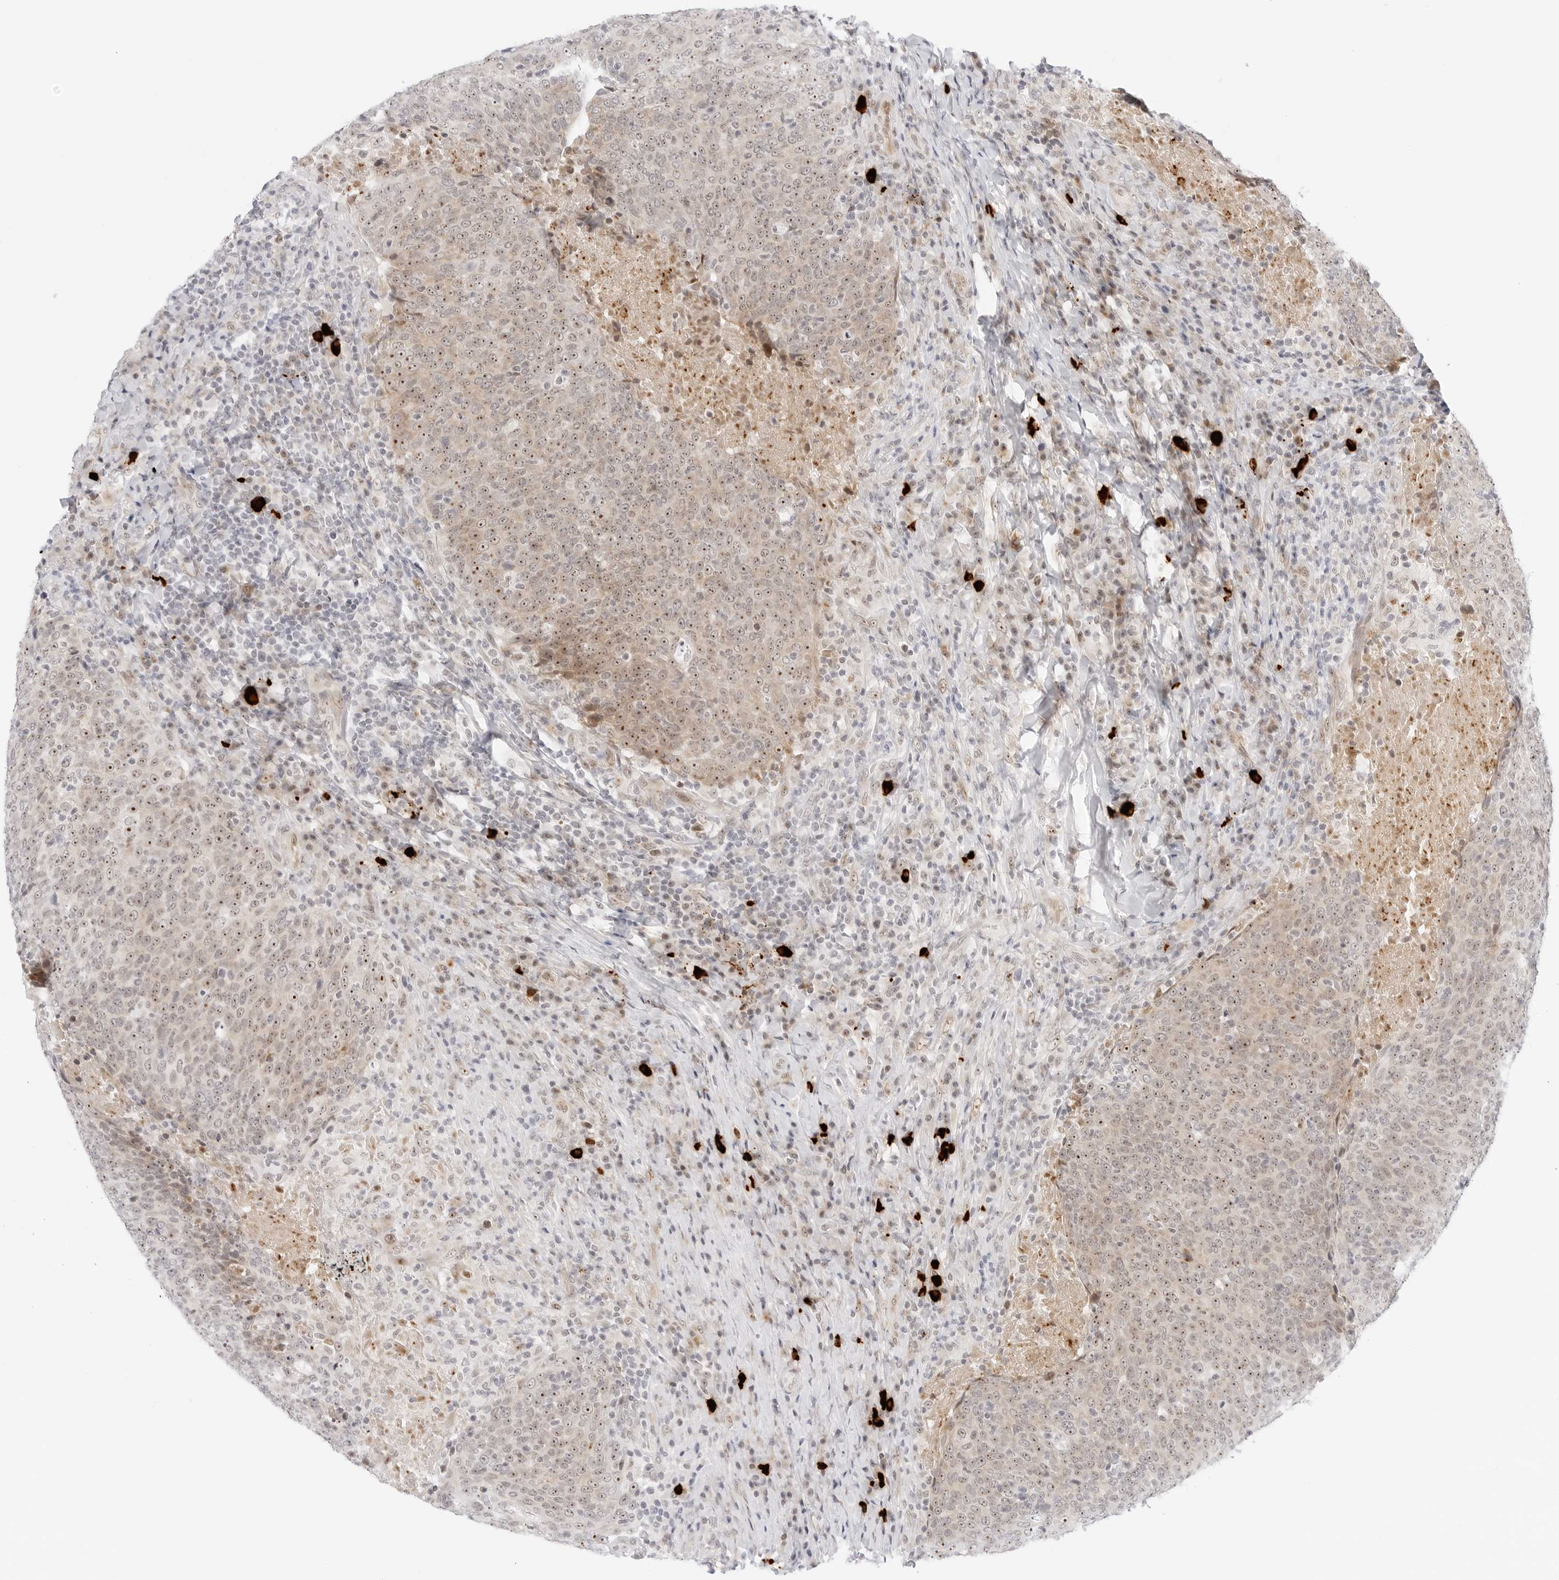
{"staining": {"intensity": "moderate", "quantity": ">75%", "location": "cytoplasmic/membranous,nuclear"}, "tissue": "head and neck cancer", "cell_type": "Tumor cells", "image_type": "cancer", "snomed": [{"axis": "morphology", "description": "Squamous cell carcinoma, NOS"}, {"axis": "morphology", "description": "Squamous cell carcinoma, metastatic, NOS"}, {"axis": "topography", "description": "Lymph node"}, {"axis": "topography", "description": "Head-Neck"}], "caption": "Immunohistochemical staining of human head and neck squamous cell carcinoma reveals medium levels of moderate cytoplasmic/membranous and nuclear protein positivity in approximately >75% of tumor cells.", "gene": "HIPK3", "patient": {"sex": "male", "age": 62}}